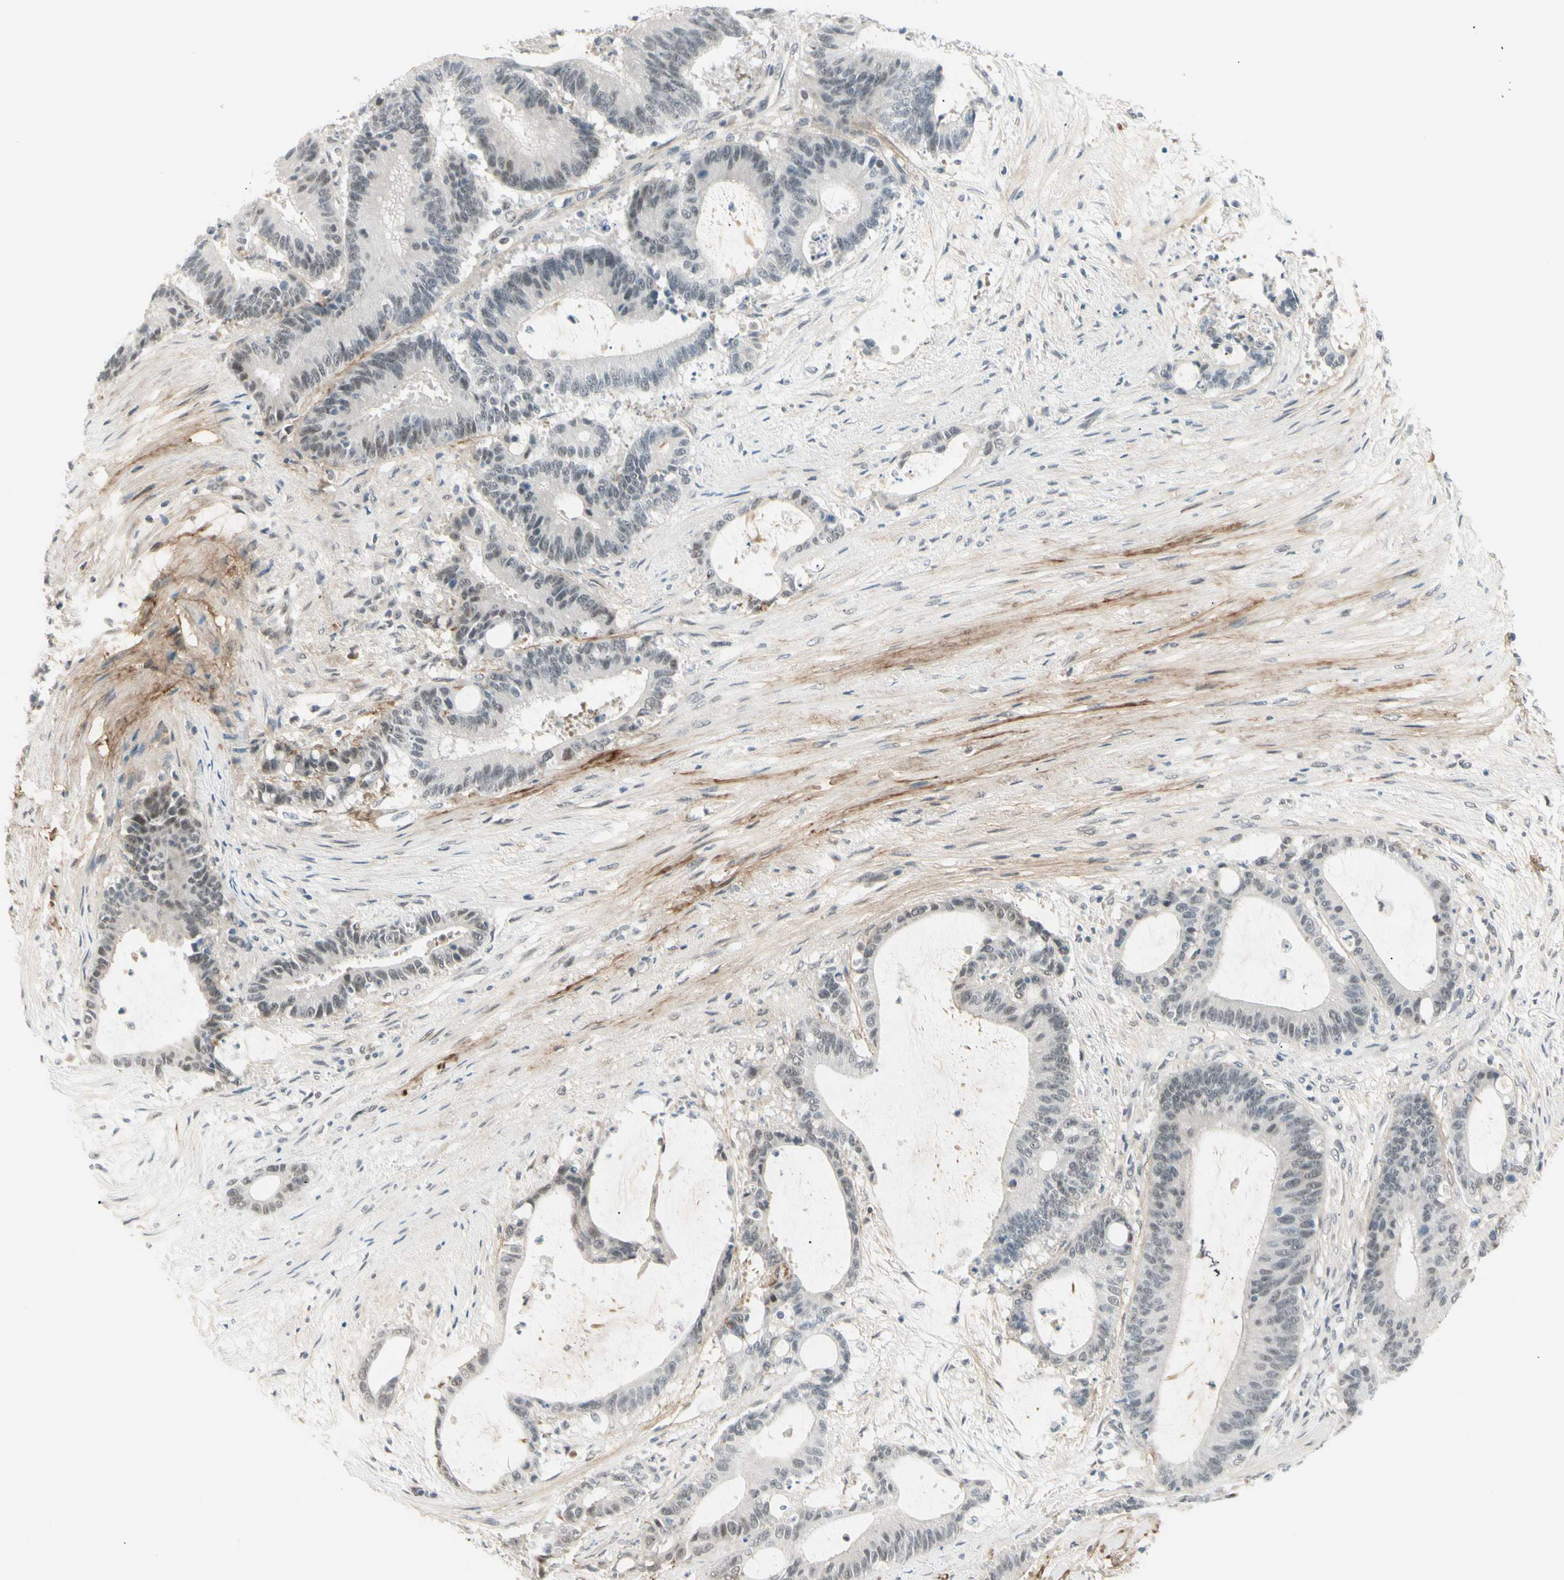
{"staining": {"intensity": "weak", "quantity": "25%-75%", "location": "nuclear"}, "tissue": "liver cancer", "cell_type": "Tumor cells", "image_type": "cancer", "snomed": [{"axis": "morphology", "description": "Cholangiocarcinoma"}, {"axis": "topography", "description": "Liver"}], "caption": "The histopathology image displays a brown stain indicating the presence of a protein in the nuclear of tumor cells in cholangiocarcinoma (liver).", "gene": "ASPN", "patient": {"sex": "female", "age": 73}}